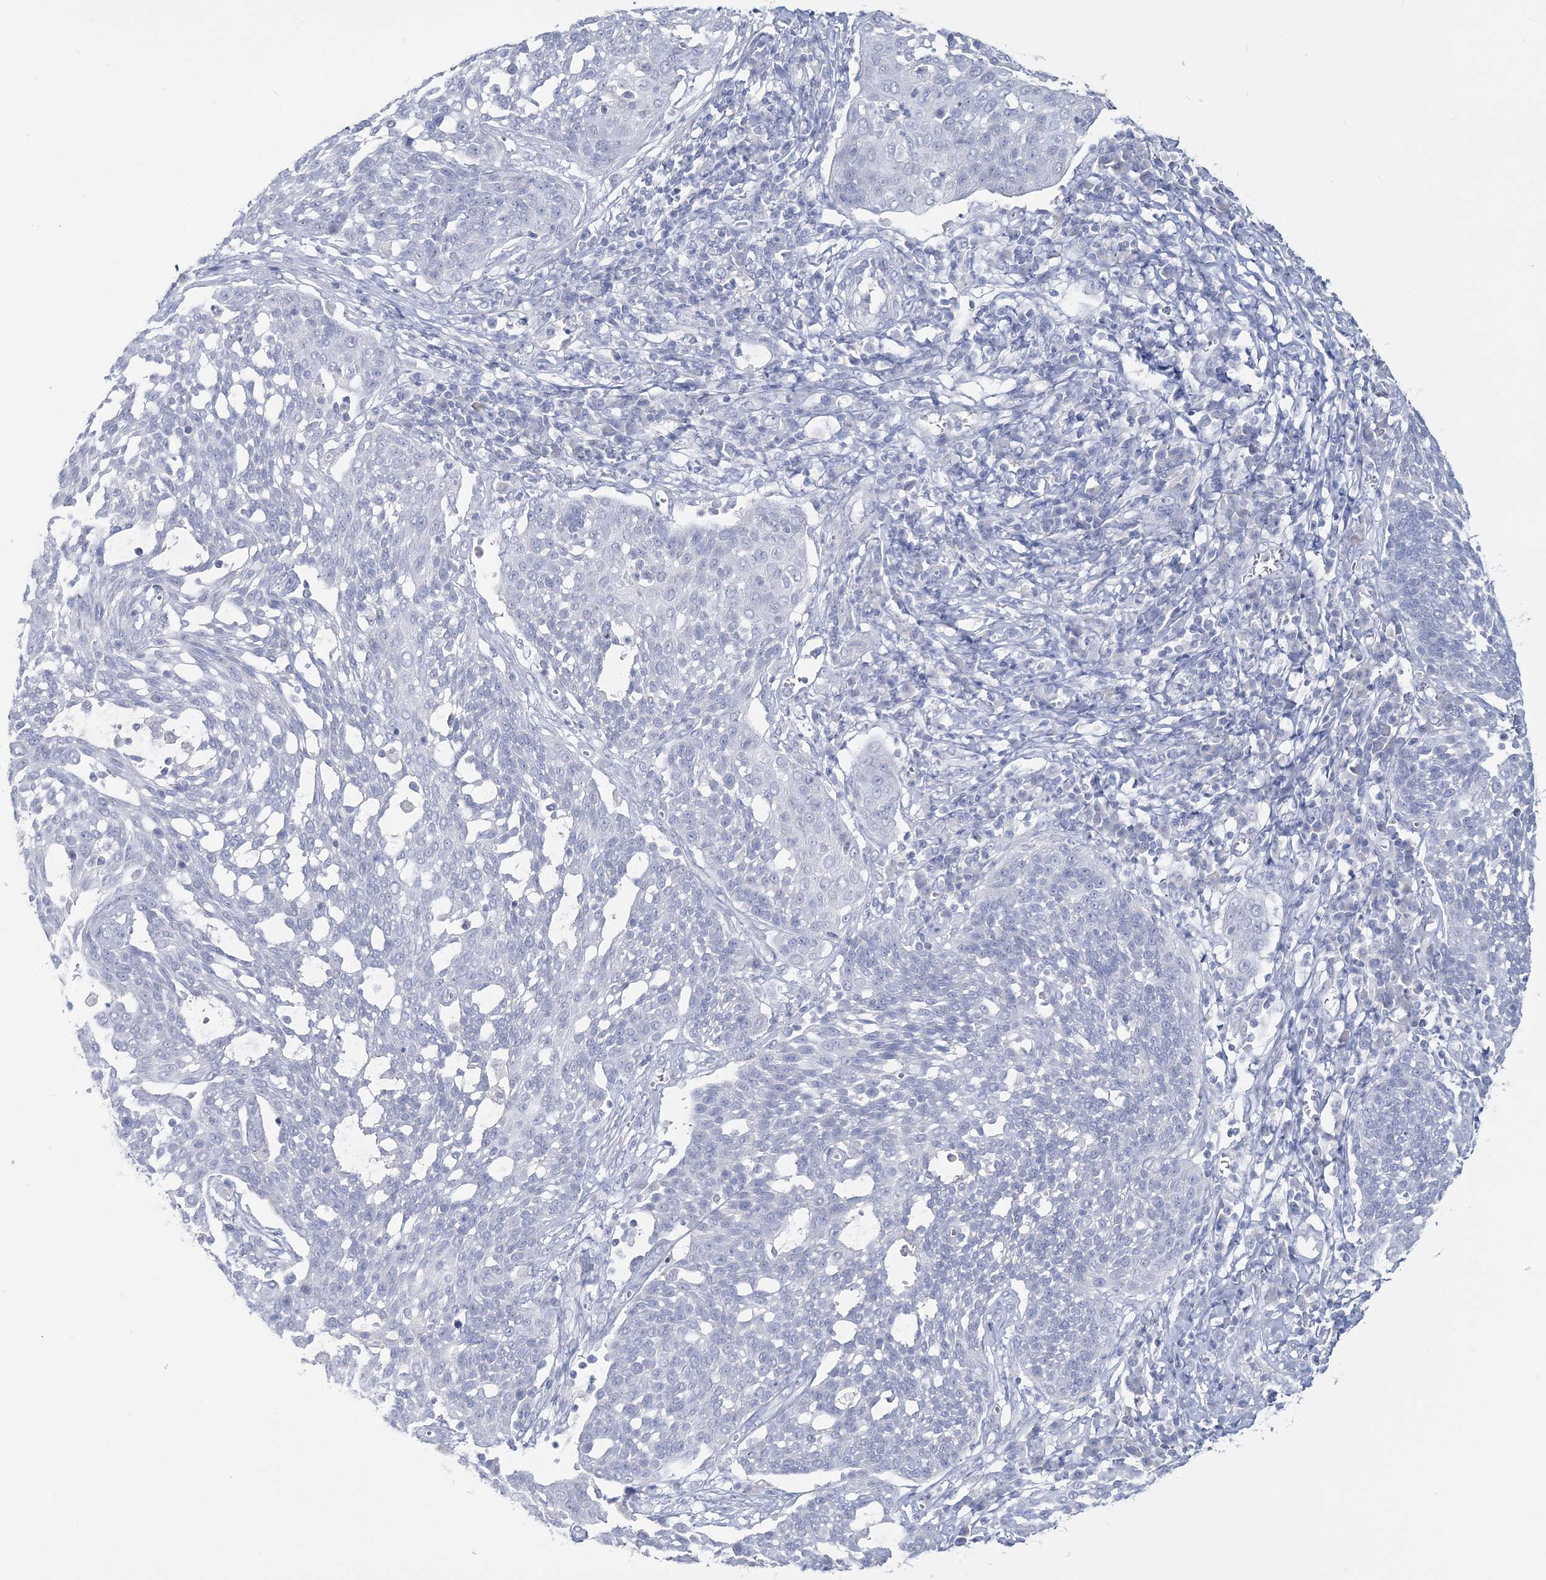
{"staining": {"intensity": "negative", "quantity": "none", "location": "none"}, "tissue": "cervical cancer", "cell_type": "Tumor cells", "image_type": "cancer", "snomed": [{"axis": "morphology", "description": "Squamous cell carcinoma, NOS"}, {"axis": "topography", "description": "Cervix"}], "caption": "High power microscopy micrograph of an immunohistochemistry histopathology image of cervical squamous cell carcinoma, revealing no significant staining in tumor cells.", "gene": "CYP3A4", "patient": {"sex": "female", "age": 34}}